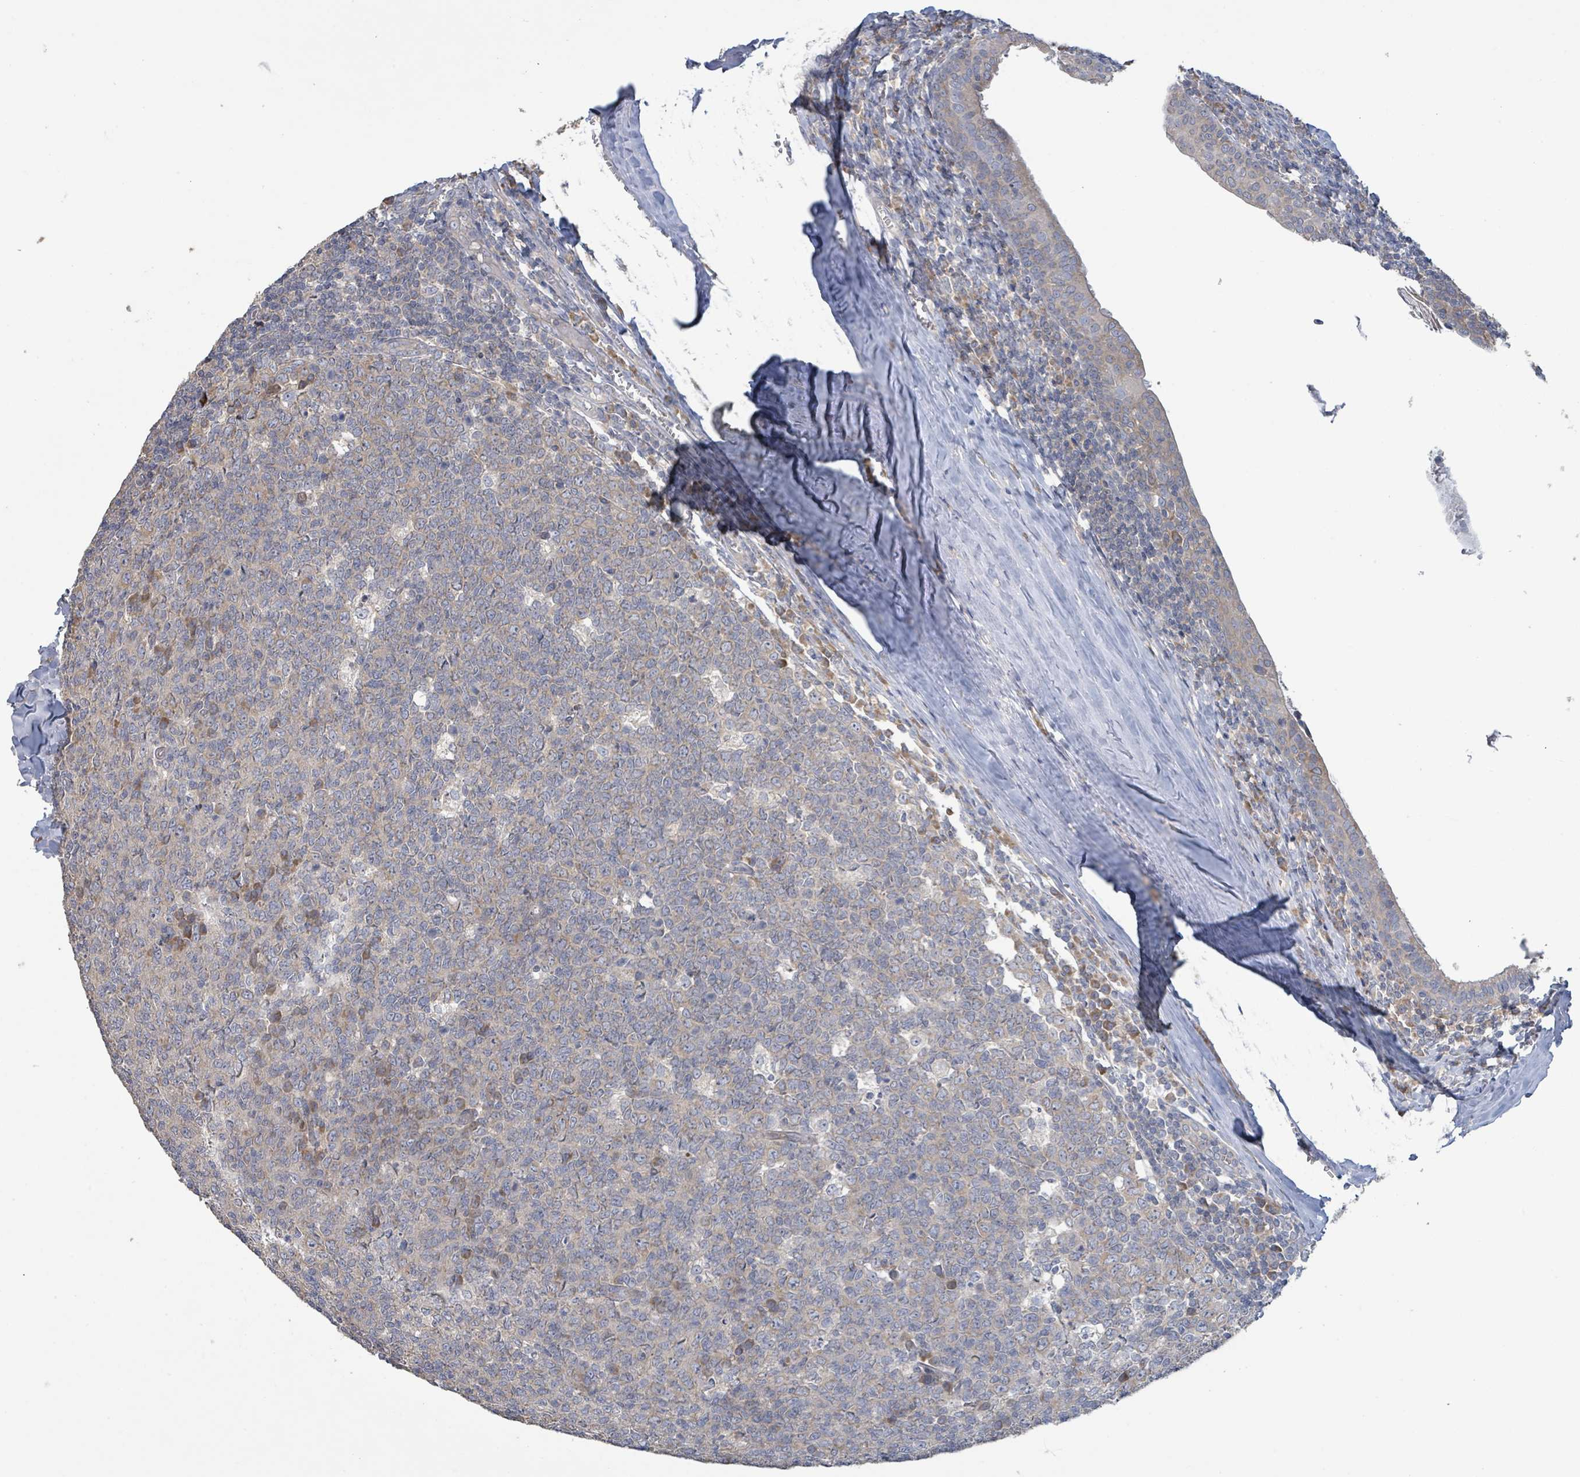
{"staining": {"intensity": "weak", "quantity": "25%-75%", "location": "cytoplasmic/membranous"}, "tissue": "tonsil", "cell_type": "Germinal center cells", "image_type": "normal", "snomed": [{"axis": "morphology", "description": "Normal tissue, NOS"}, {"axis": "topography", "description": "Tonsil"}], "caption": "Germinal center cells display low levels of weak cytoplasmic/membranous expression in about 25%-75% of cells in unremarkable human tonsil.", "gene": "RPL32", "patient": {"sex": "male", "age": 27}}